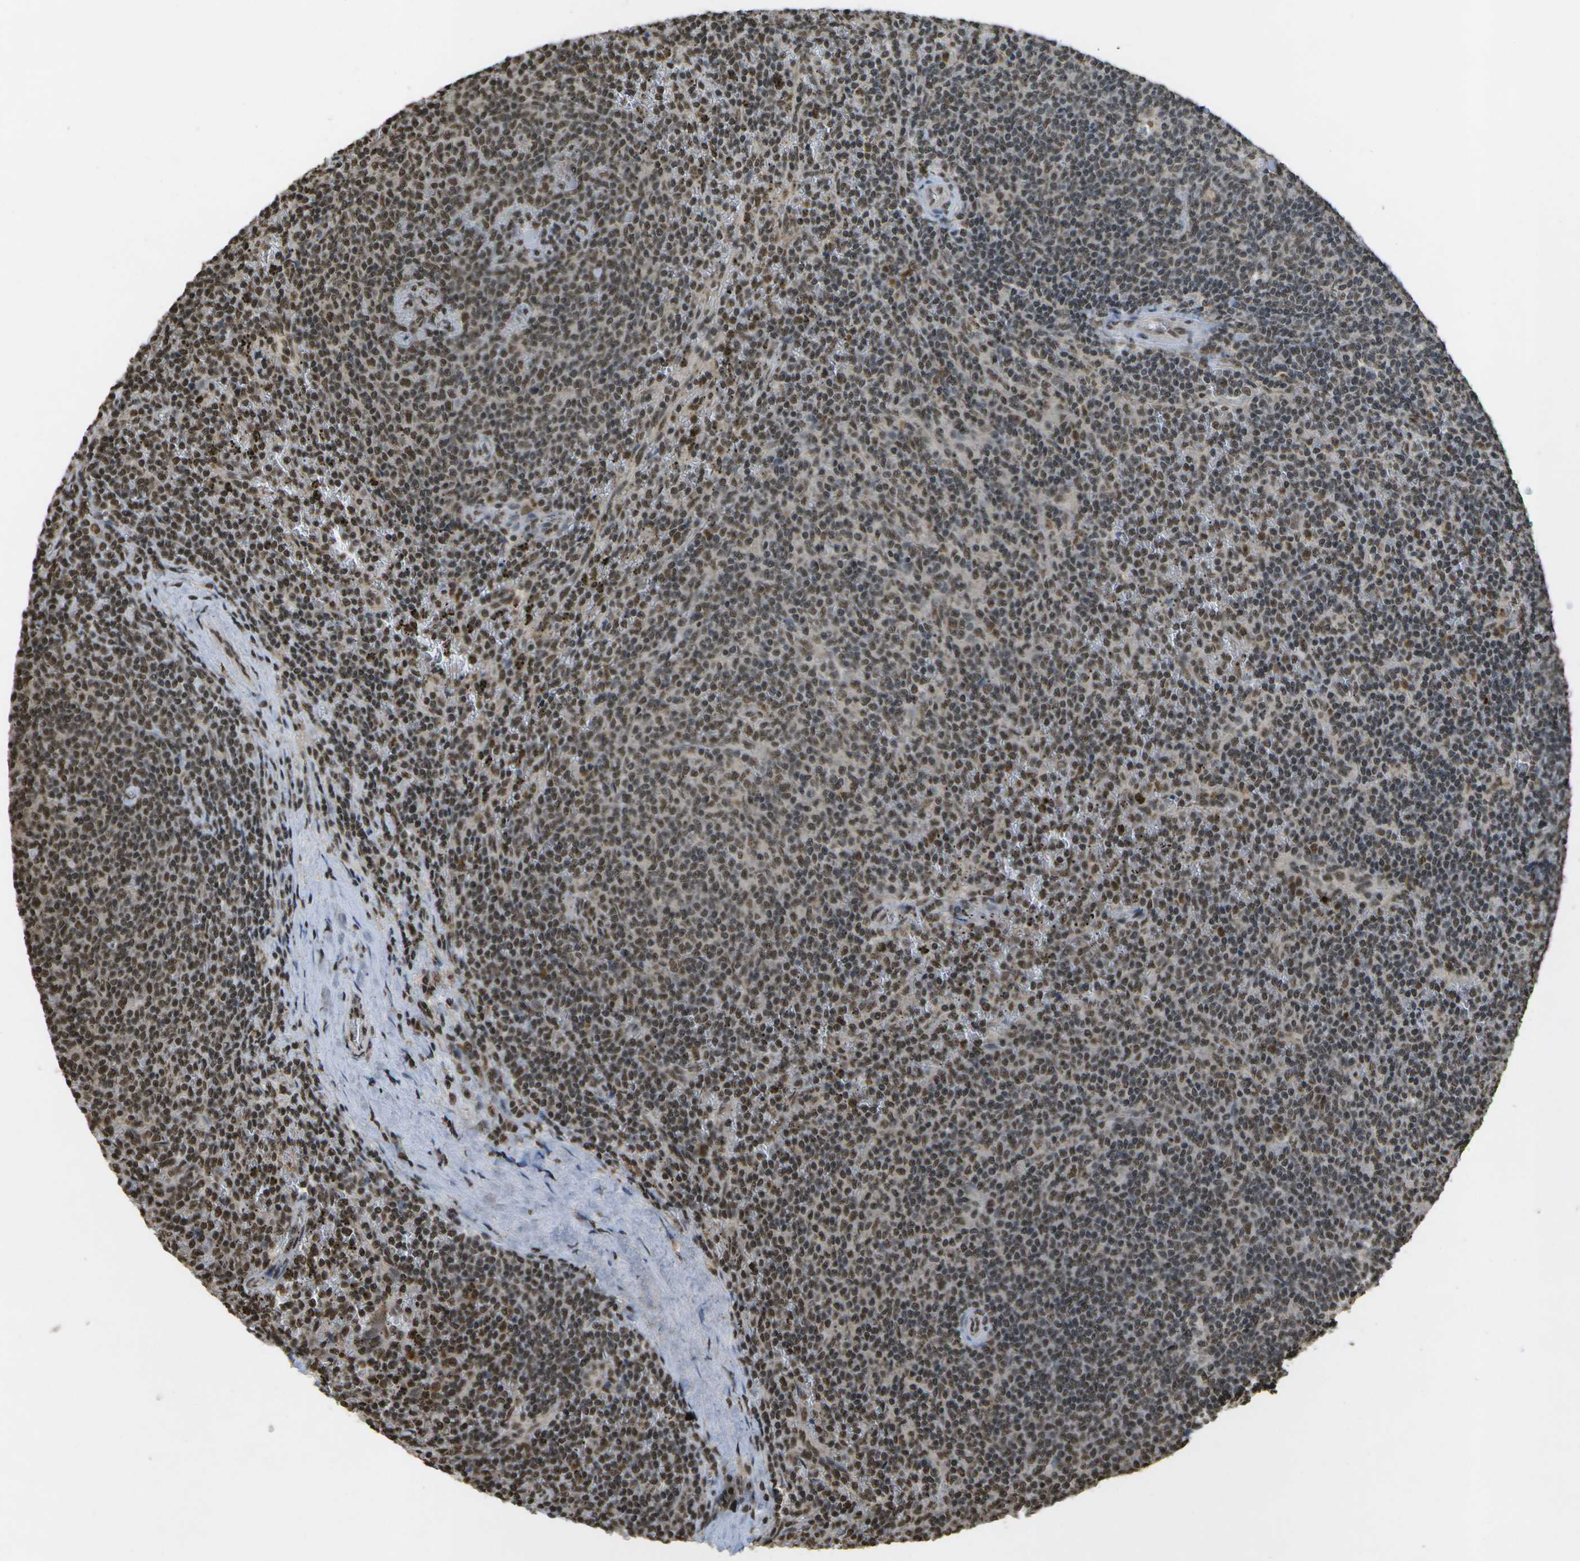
{"staining": {"intensity": "moderate", "quantity": ">75%", "location": "nuclear"}, "tissue": "lymphoma", "cell_type": "Tumor cells", "image_type": "cancer", "snomed": [{"axis": "morphology", "description": "Malignant lymphoma, non-Hodgkin's type, Low grade"}, {"axis": "topography", "description": "Spleen"}], "caption": "Immunohistochemistry photomicrograph of neoplastic tissue: human lymphoma stained using IHC shows medium levels of moderate protein expression localized specifically in the nuclear of tumor cells, appearing as a nuclear brown color.", "gene": "SPEN", "patient": {"sex": "female", "age": 50}}